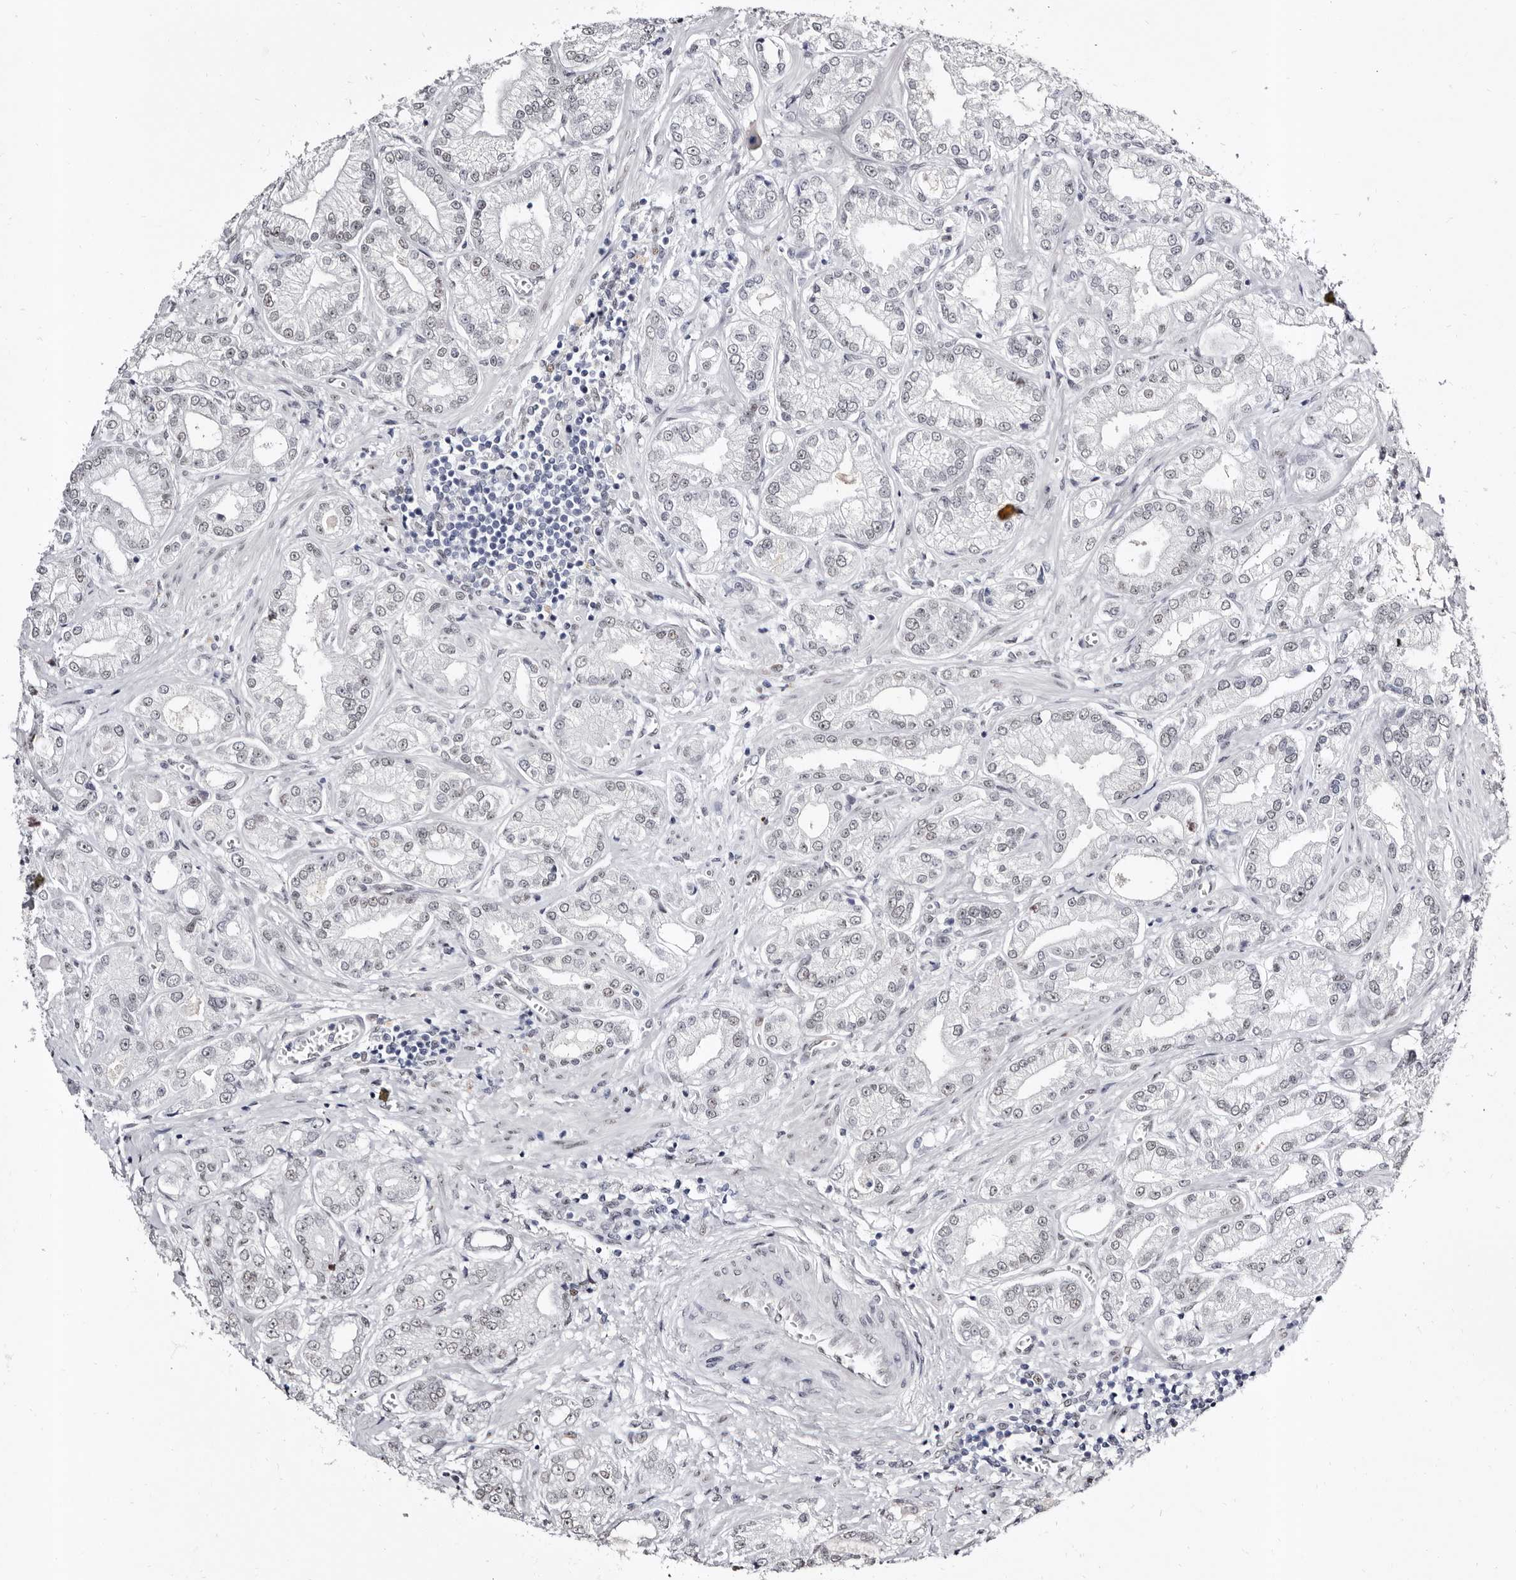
{"staining": {"intensity": "weak", "quantity": "25%-75%", "location": "nuclear"}, "tissue": "prostate cancer", "cell_type": "Tumor cells", "image_type": "cancer", "snomed": [{"axis": "morphology", "description": "Adenocarcinoma, Low grade"}, {"axis": "topography", "description": "Prostate"}], "caption": "Immunohistochemistry photomicrograph of neoplastic tissue: prostate cancer (low-grade adenocarcinoma) stained using immunohistochemistry (IHC) shows low levels of weak protein expression localized specifically in the nuclear of tumor cells, appearing as a nuclear brown color.", "gene": "ZNF326", "patient": {"sex": "male", "age": 62}}